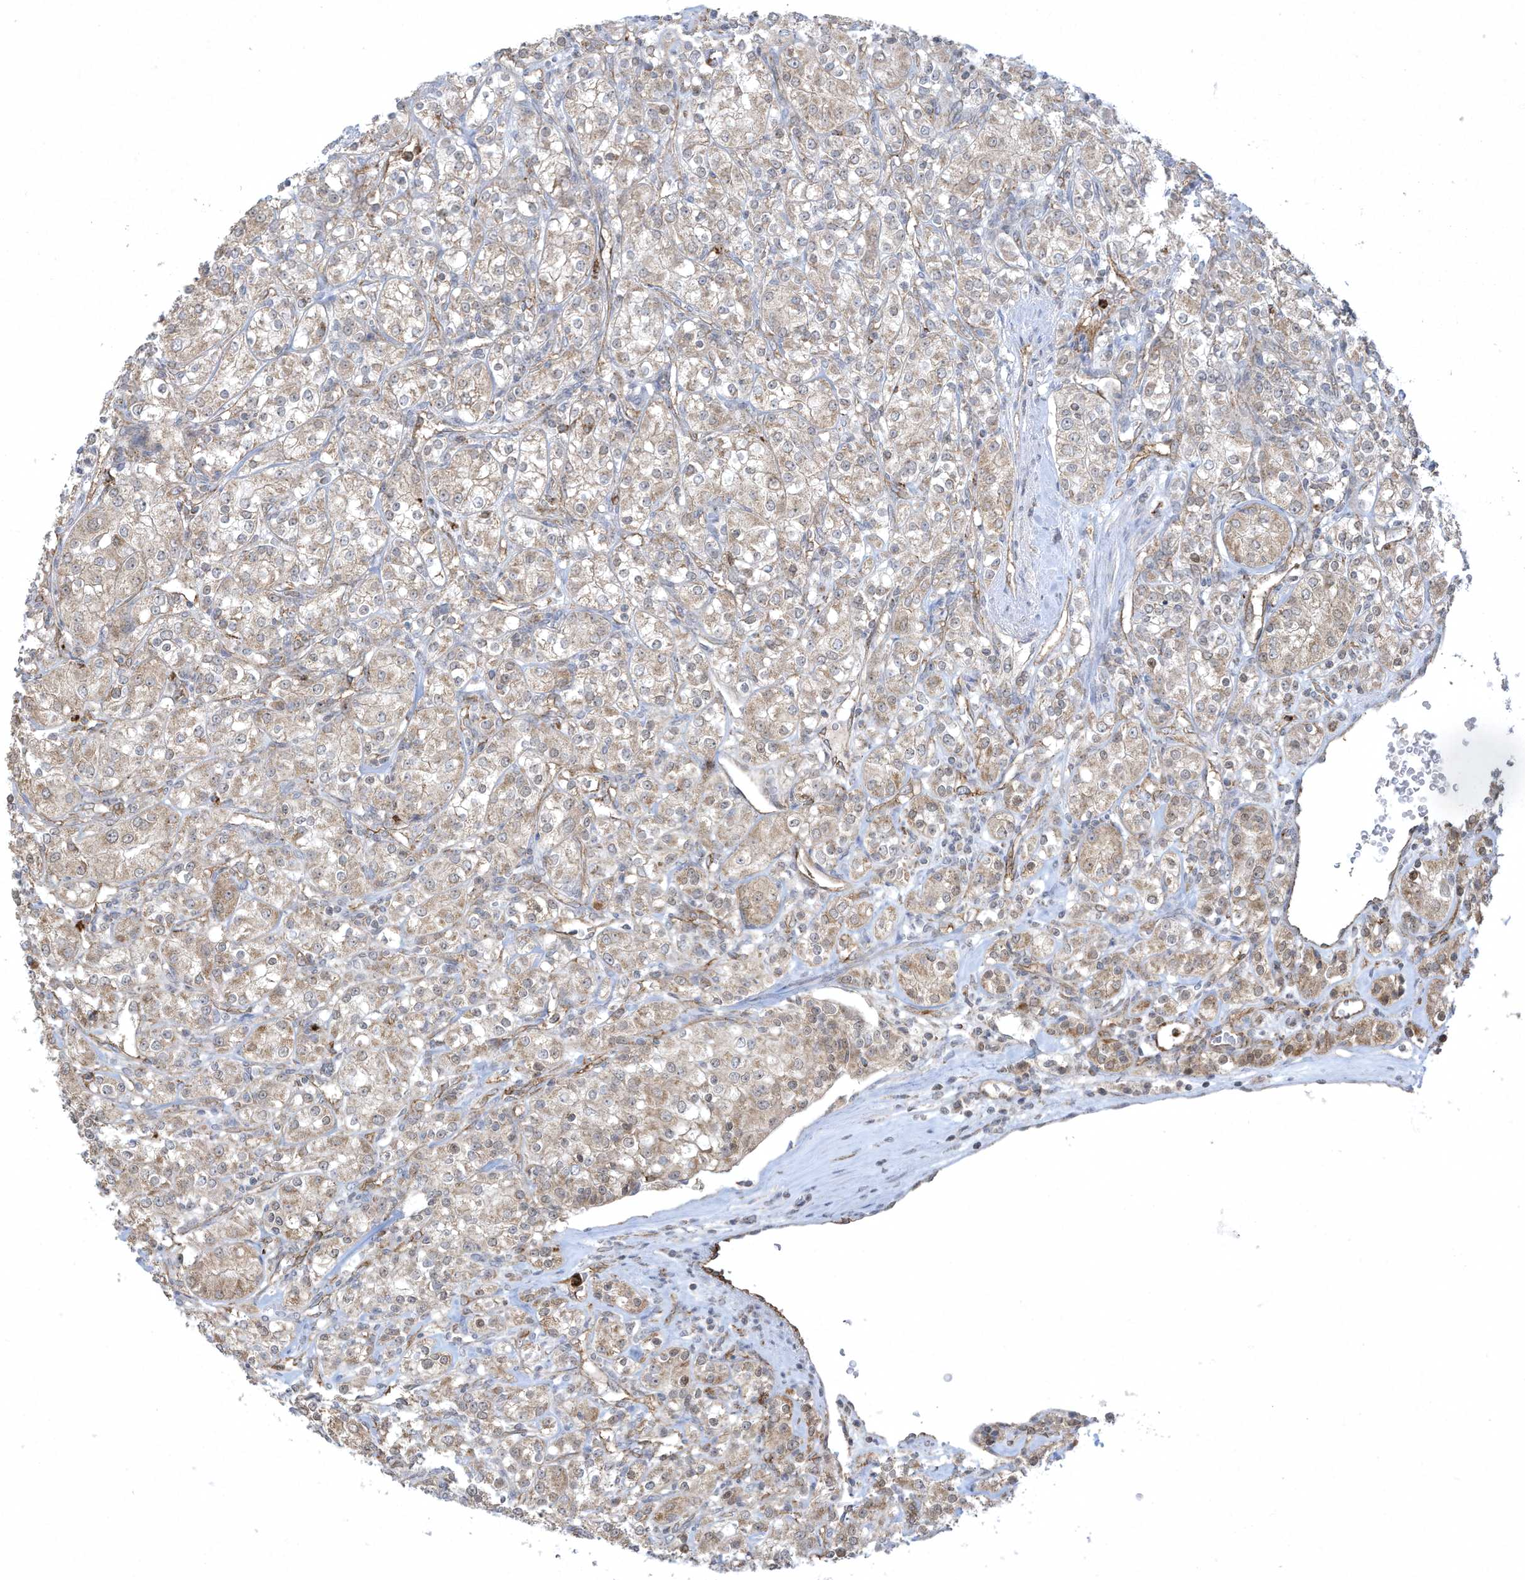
{"staining": {"intensity": "weak", "quantity": ">75%", "location": "cytoplasmic/membranous"}, "tissue": "renal cancer", "cell_type": "Tumor cells", "image_type": "cancer", "snomed": [{"axis": "morphology", "description": "Adenocarcinoma, NOS"}, {"axis": "topography", "description": "Kidney"}], "caption": "This micrograph reveals renal cancer stained with immunohistochemistry (IHC) to label a protein in brown. The cytoplasmic/membranous of tumor cells show weak positivity for the protein. Nuclei are counter-stained blue.", "gene": "CHRNA4", "patient": {"sex": "male", "age": 77}}